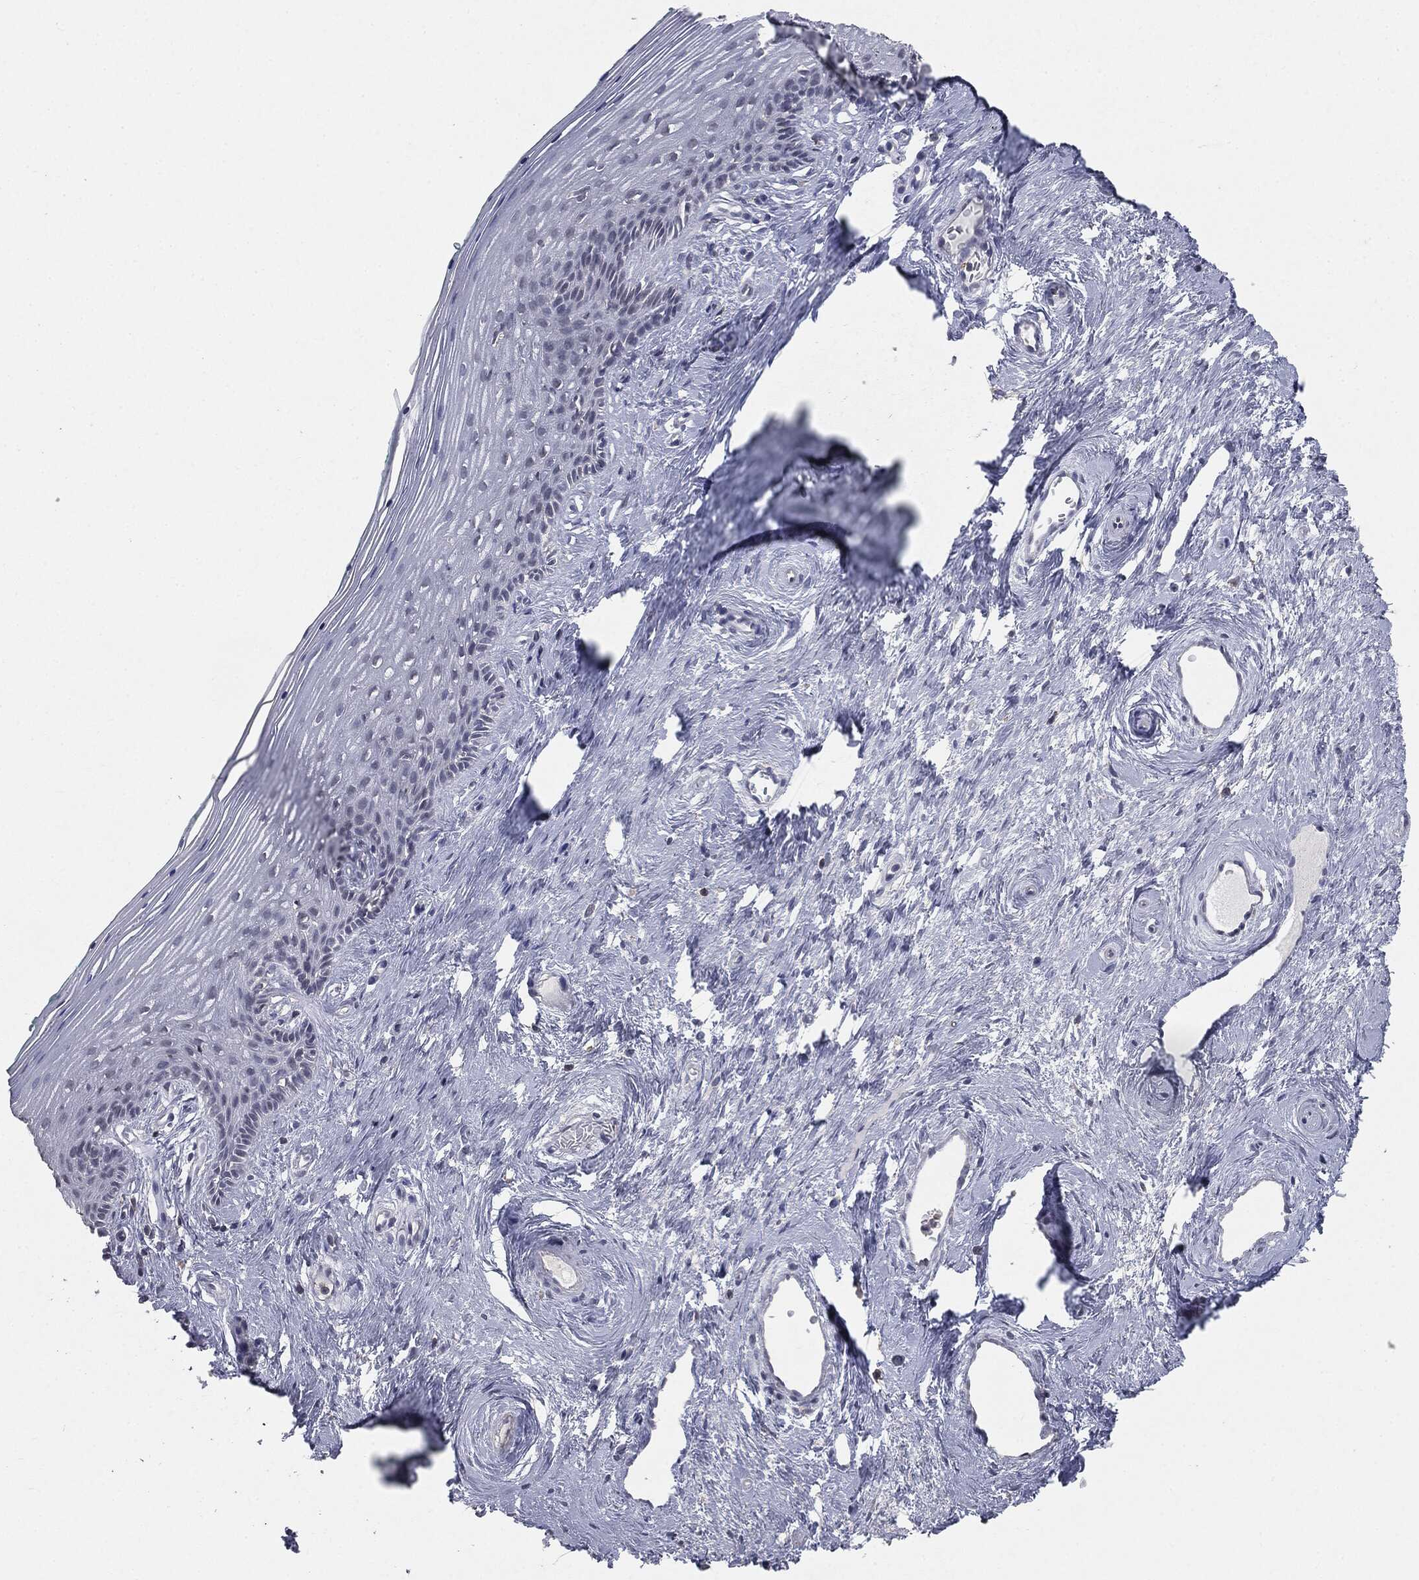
{"staining": {"intensity": "negative", "quantity": "none", "location": "none"}, "tissue": "vagina", "cell_type": "Squamous epithelial cells", "image_type": "normal", "snomed": [{"axis": "morphology", "description": "Normal tissue, NOS"}, {"axis": "topography", "description": "Vagina"}], "caption": "Immunohistochemistry micrograph of normal vagina: vagina stained with DAB (3,3'-diaminobenzidine) shows no significant protein staining in squamous epithelial cells. (DAB (3,3'-diaminobenzidine) IHC, high magnification).", "gene": "SLC2A2", "patient": {"sex": "female", "age": 45}}